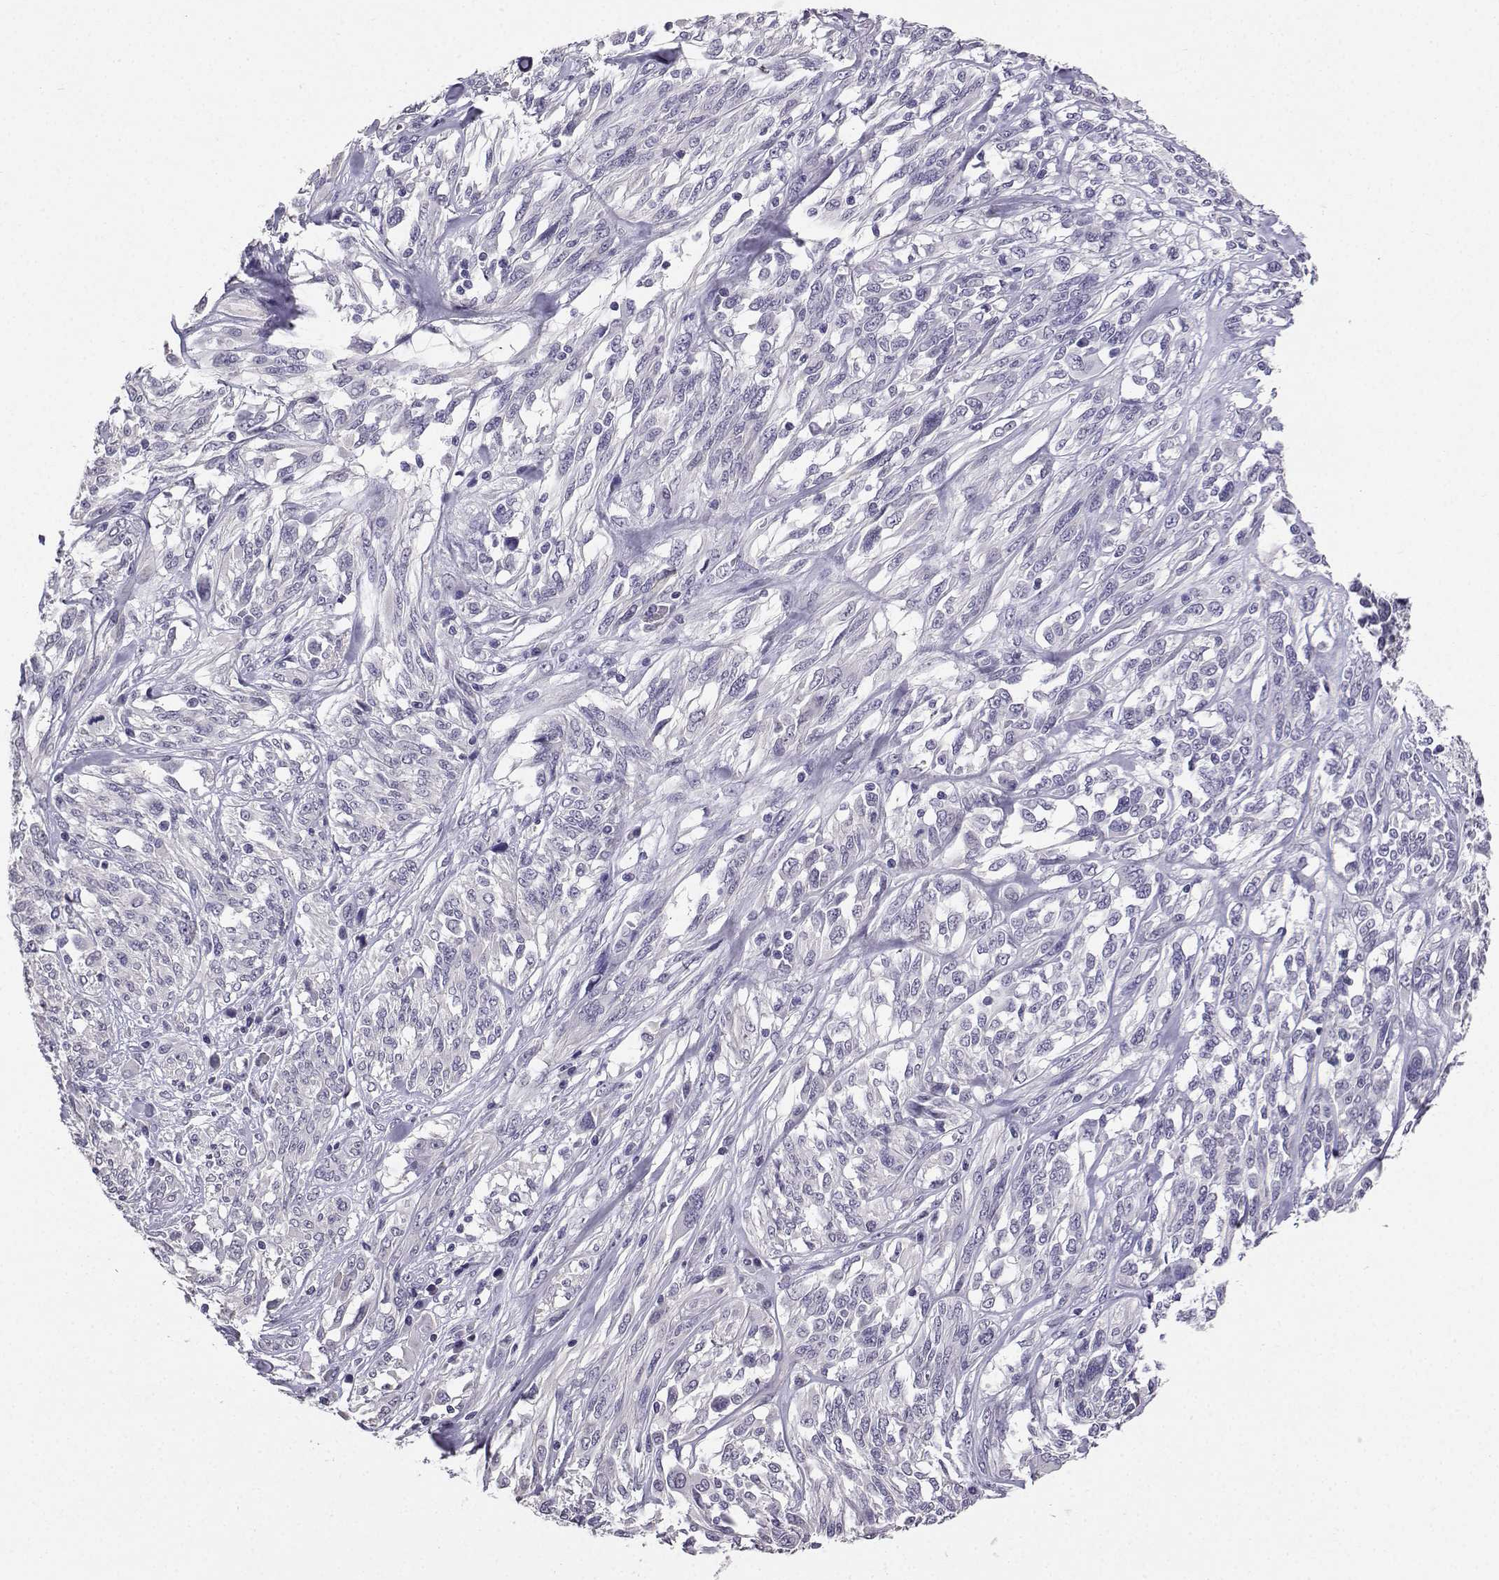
{"staining": {"intensity": "negative", "quantity": "none", "location": "none"}, "tissue": "melanoma", "cell_type": "Tumor cells", "image_type": "cancer", "snomed": [{"axis": "morphology", "description": "Malignant melanoma, NOS"}, {"axis": "topography", "description": "Skin"}], "caption": "DAB immunohistochemical staining of malignant melanoma demonstrates no significant positivity in tumor cells.", "gene": "SPAG11B", "patient": {"sex": "female", "age": 91}}